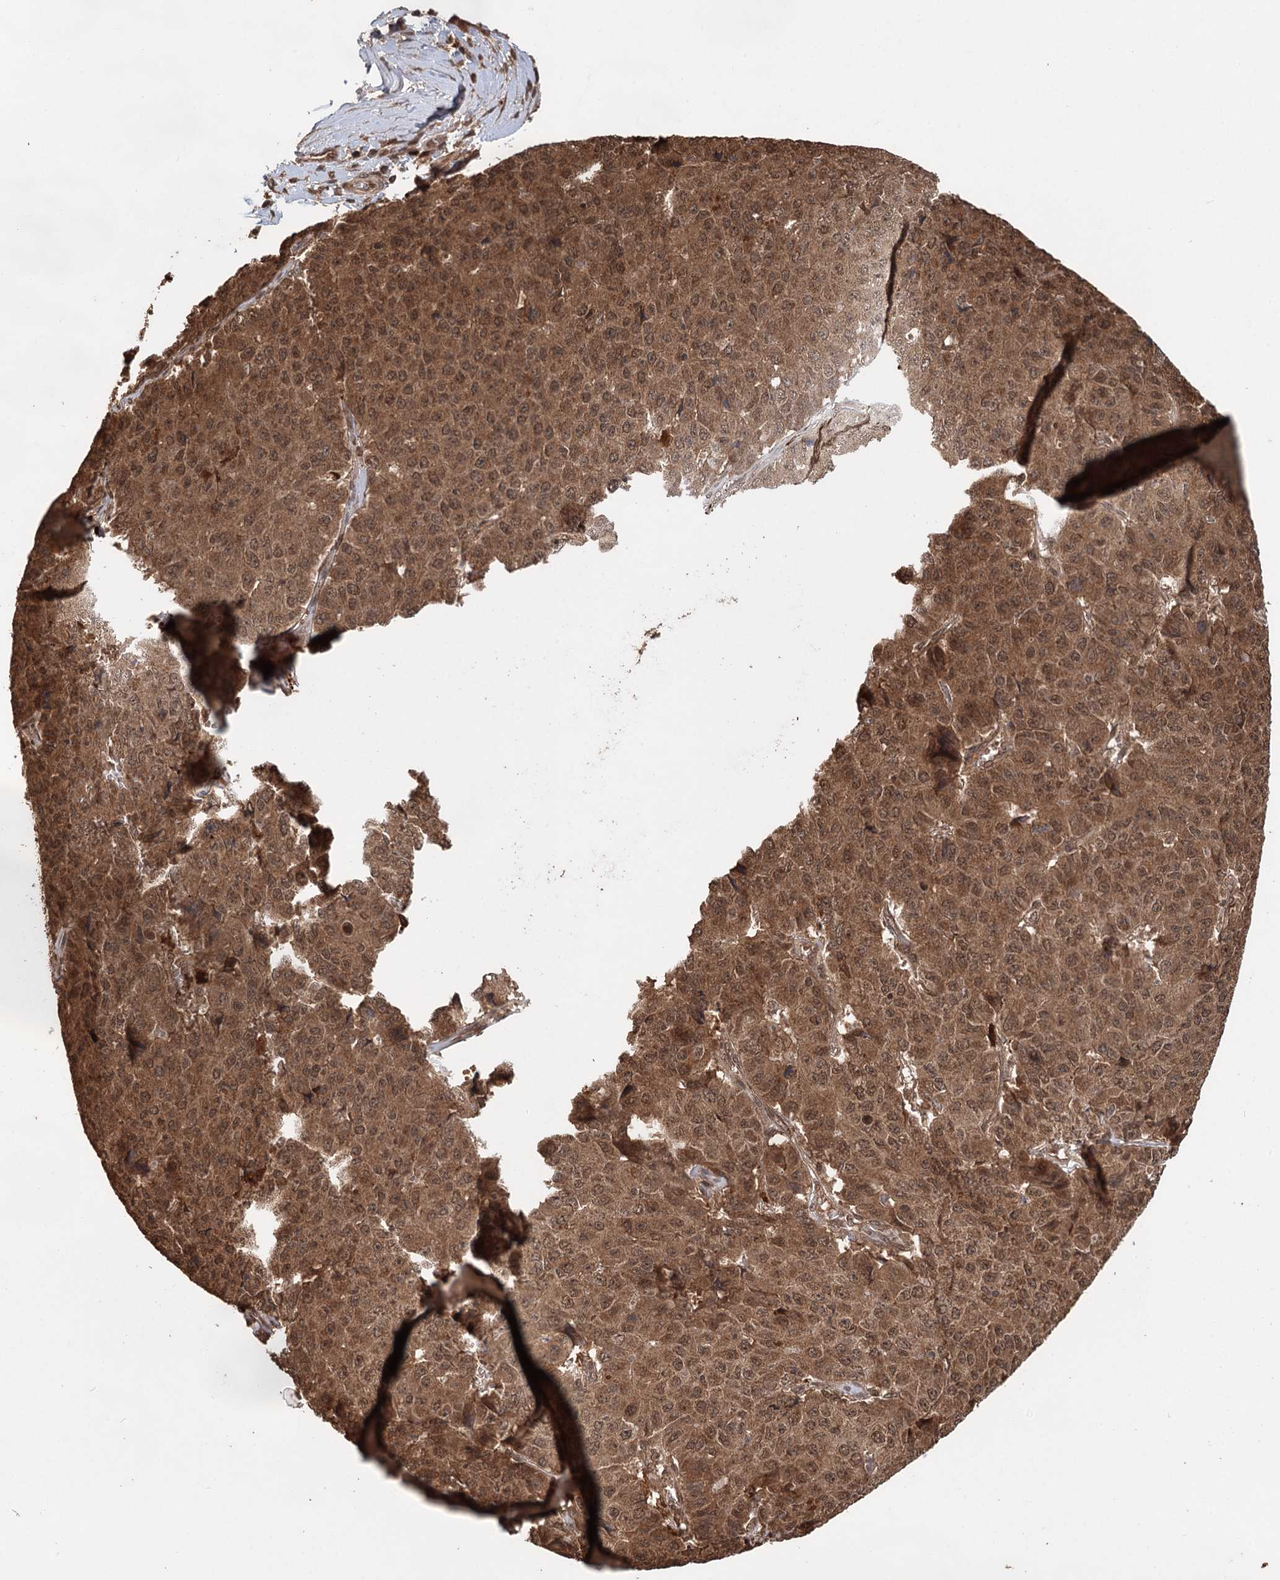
{"staining": {"intensity": "moderate", "quantity": ">75%", "location": "cytoplasmic/membranous,nuclear"}, "tissue": "pancreatic cancer", "cell_type": "Tumor cells", "image_type": "cancer", "snomed": [{"axis": "morphology", "description": "Adenocarcinoma, NOS"}, {"axis": "topography", "description": "Pancreas"}], "caption": "Pancreatic cancer (adenocarcinoma) stained with DAB IHC shows medium levels of moderate cytoplasmic/membranous and nuclear positivity in approximately >75% of tumor cells. (DAB (3,3'-diaminobenzidine) = brown stain, brightfield microscopy at high magnification).", "gene": "N6AMT1", "patient": {"sex": "male", "age": 50}}